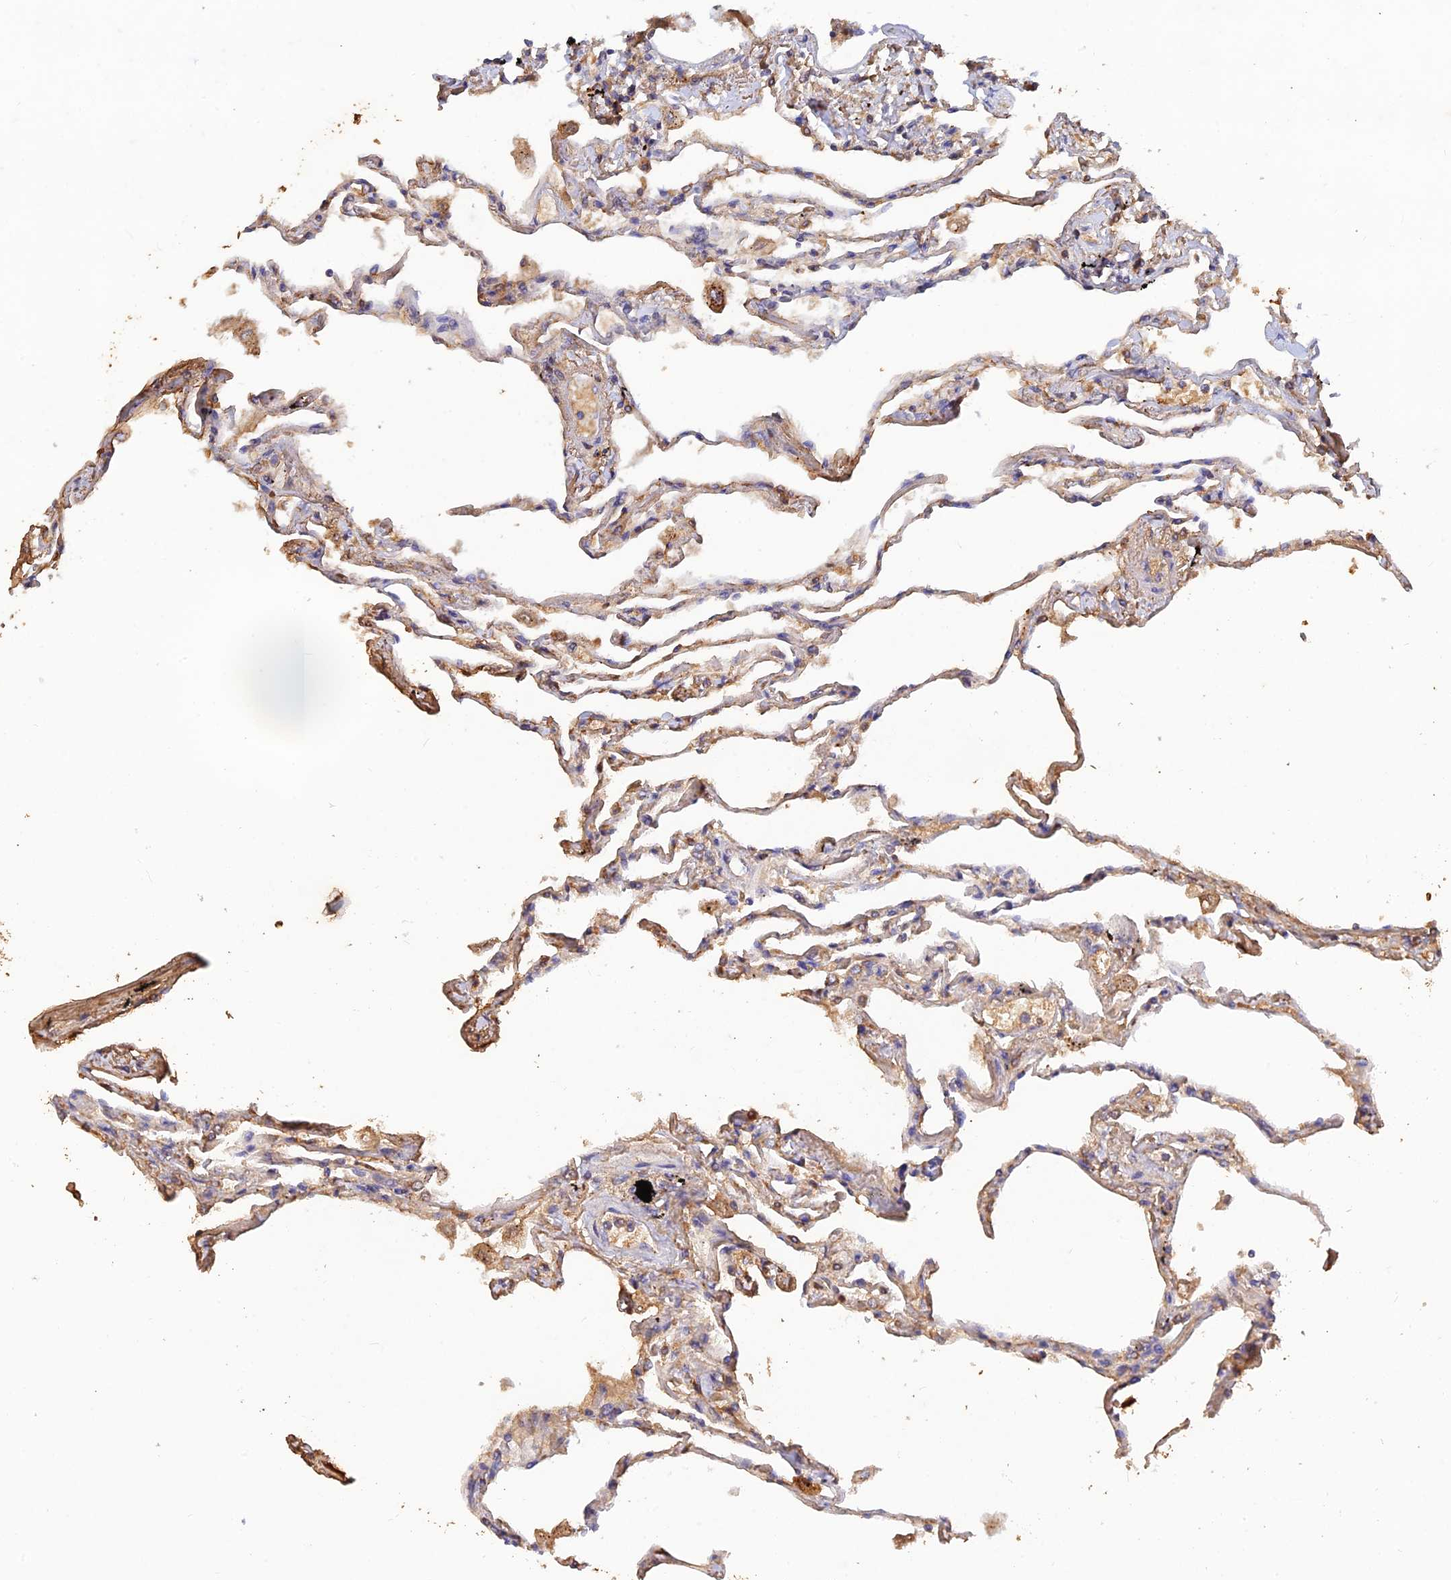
{"staining": {"intensity": "moderate", "quantity": "25%-75%", "location": "cytoplasmic/membranous"}, "tissue": "lung", "cell_type": "Alveolar cells", "image_type": "normal", "snomed": [{"axis": "morphology", "description": "Normal tissue, NOS"}, {"axis": "topography", "description": "Lung"}], "caption": "High-magnification brightfield microscopy of benign lung stained with DAB (brown) and counterstained with hematoxylin (blue). alveolar cells exhibit moderate cytoplasmic/membranous staining is present in about25%-75% of cells. The protein is shown in brown color, while the nuclei are stained blue.", "gene": "ACSM5", "patient": {"sex": "female", "age": 67}}